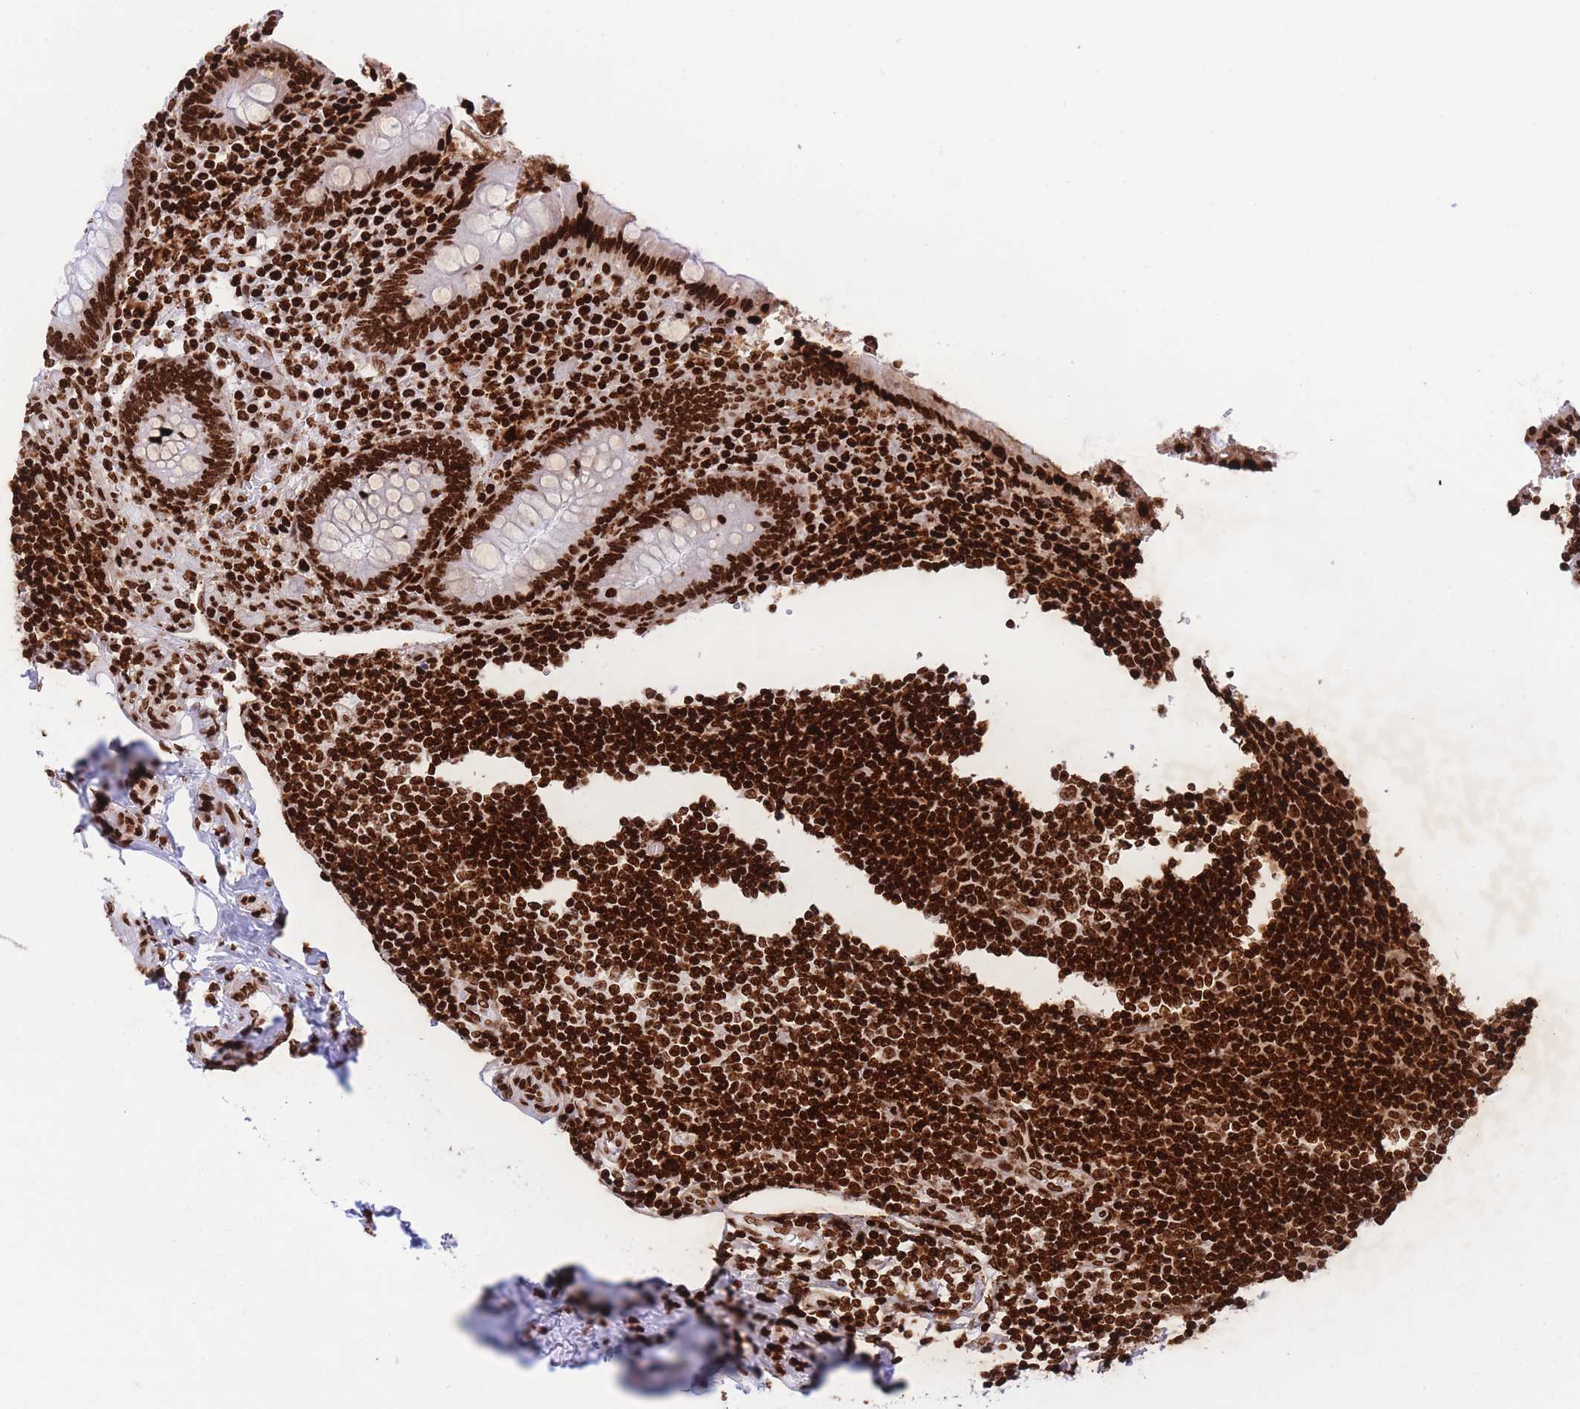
{"staining": {"intensity": "strong", "quantity": ">75%", "location": "nuclear"}, "tissue": "appendix", "cell_type": "Glandular cells", "image_type": "normal", "snomed": [{"axis": "morphology", "description": "Normal tissue, NOS"}, {"axis": "topography", "description": "Appendix"}], "caption": "Appendix stained with immunohistochemistry reveals strong nuclear staining in approximately >75% of glandular cells.", "gene": "H2BC10", "patient": {"sex": "female", "age": 17}}